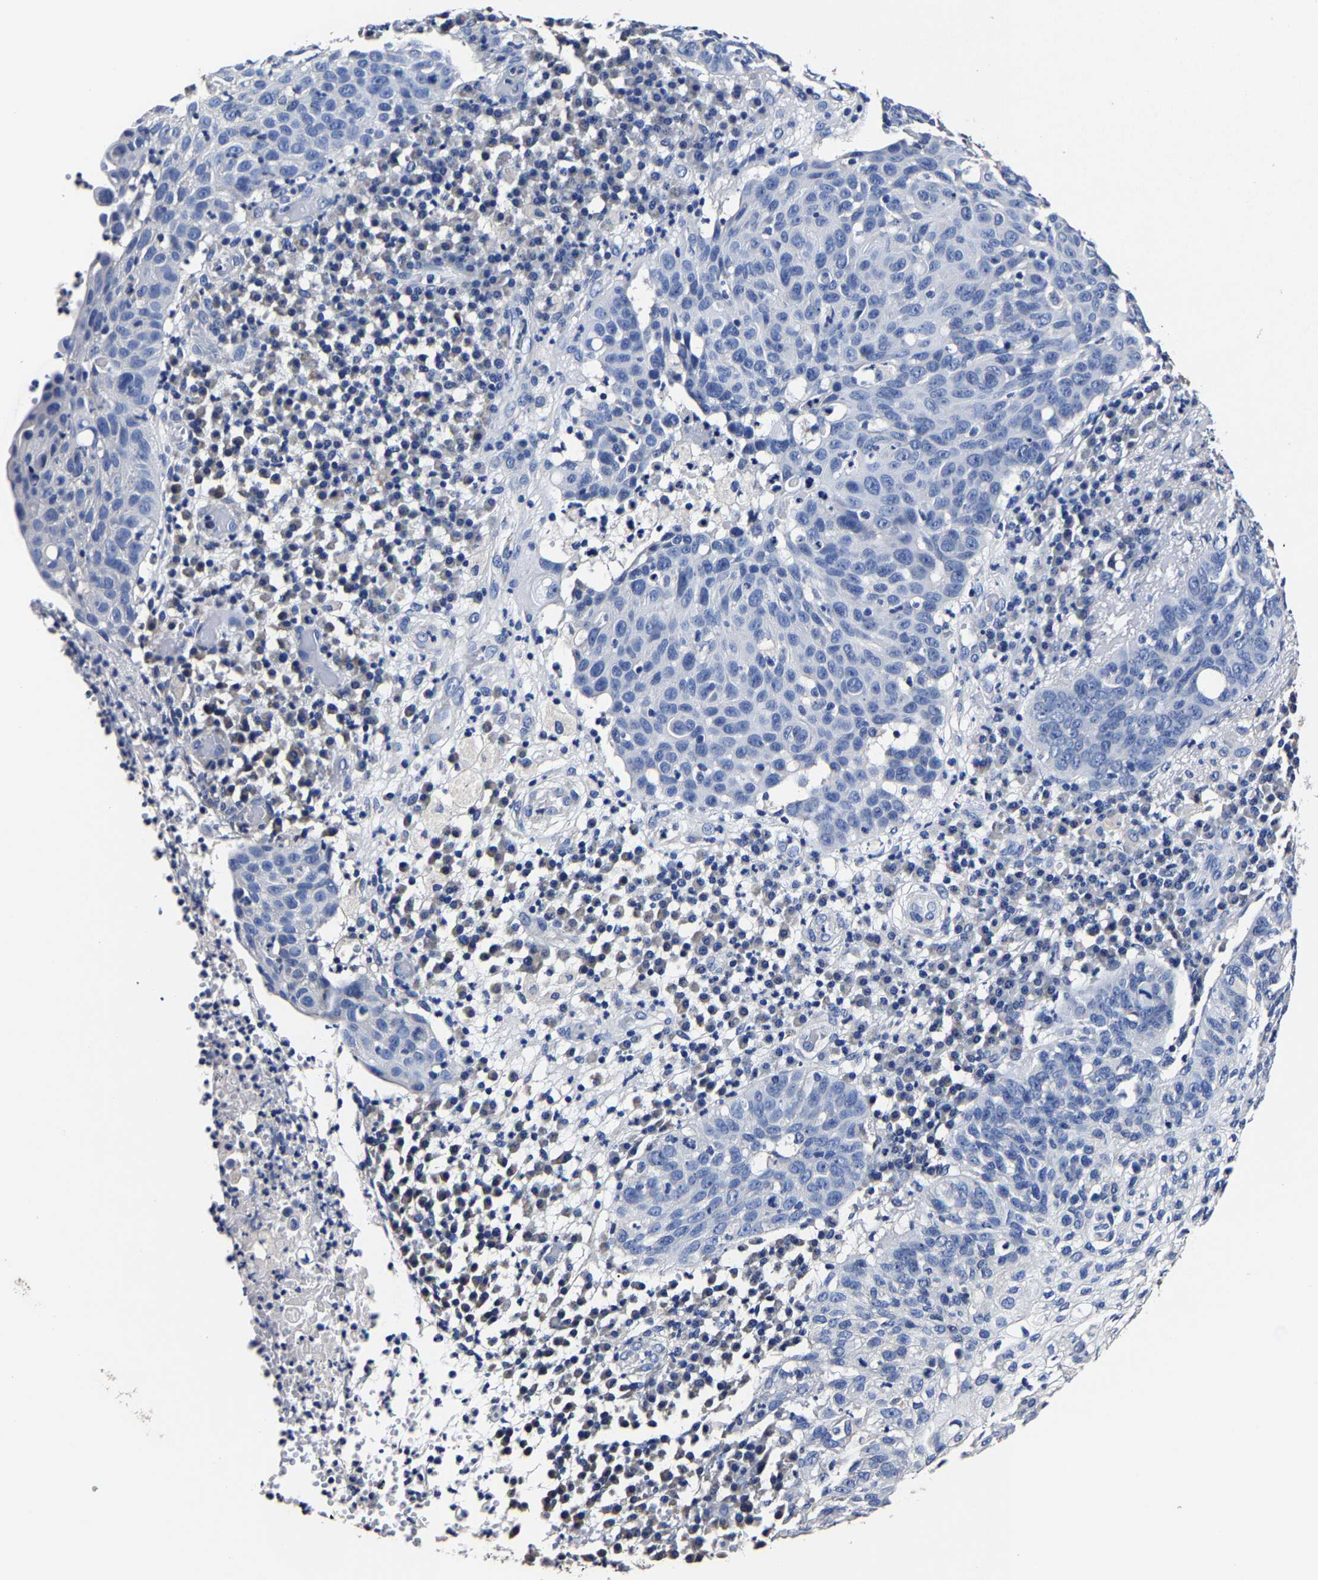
{"staining": {"intensity": "negative", "quantity": "none", "location": "none"}, "tissue": "skin cancer", "cell_type": "Tumor cells", "image_type": "cancer", "snomed": [{"axis": "morphology", "description": "Squamous cell carcinoma in situ, NOS"}, {"axis": "morphology", "description": "Squamous cell carcinoma, NOS"}, {"axis": "topography", "description": "Skin"}], "caption": "Skin squamous cell carcinoma stained for a protein using IHC reveals no positivity tumor cells.", "gene": "AKAP4", "patient": {"sex": "male", "age": 93}}